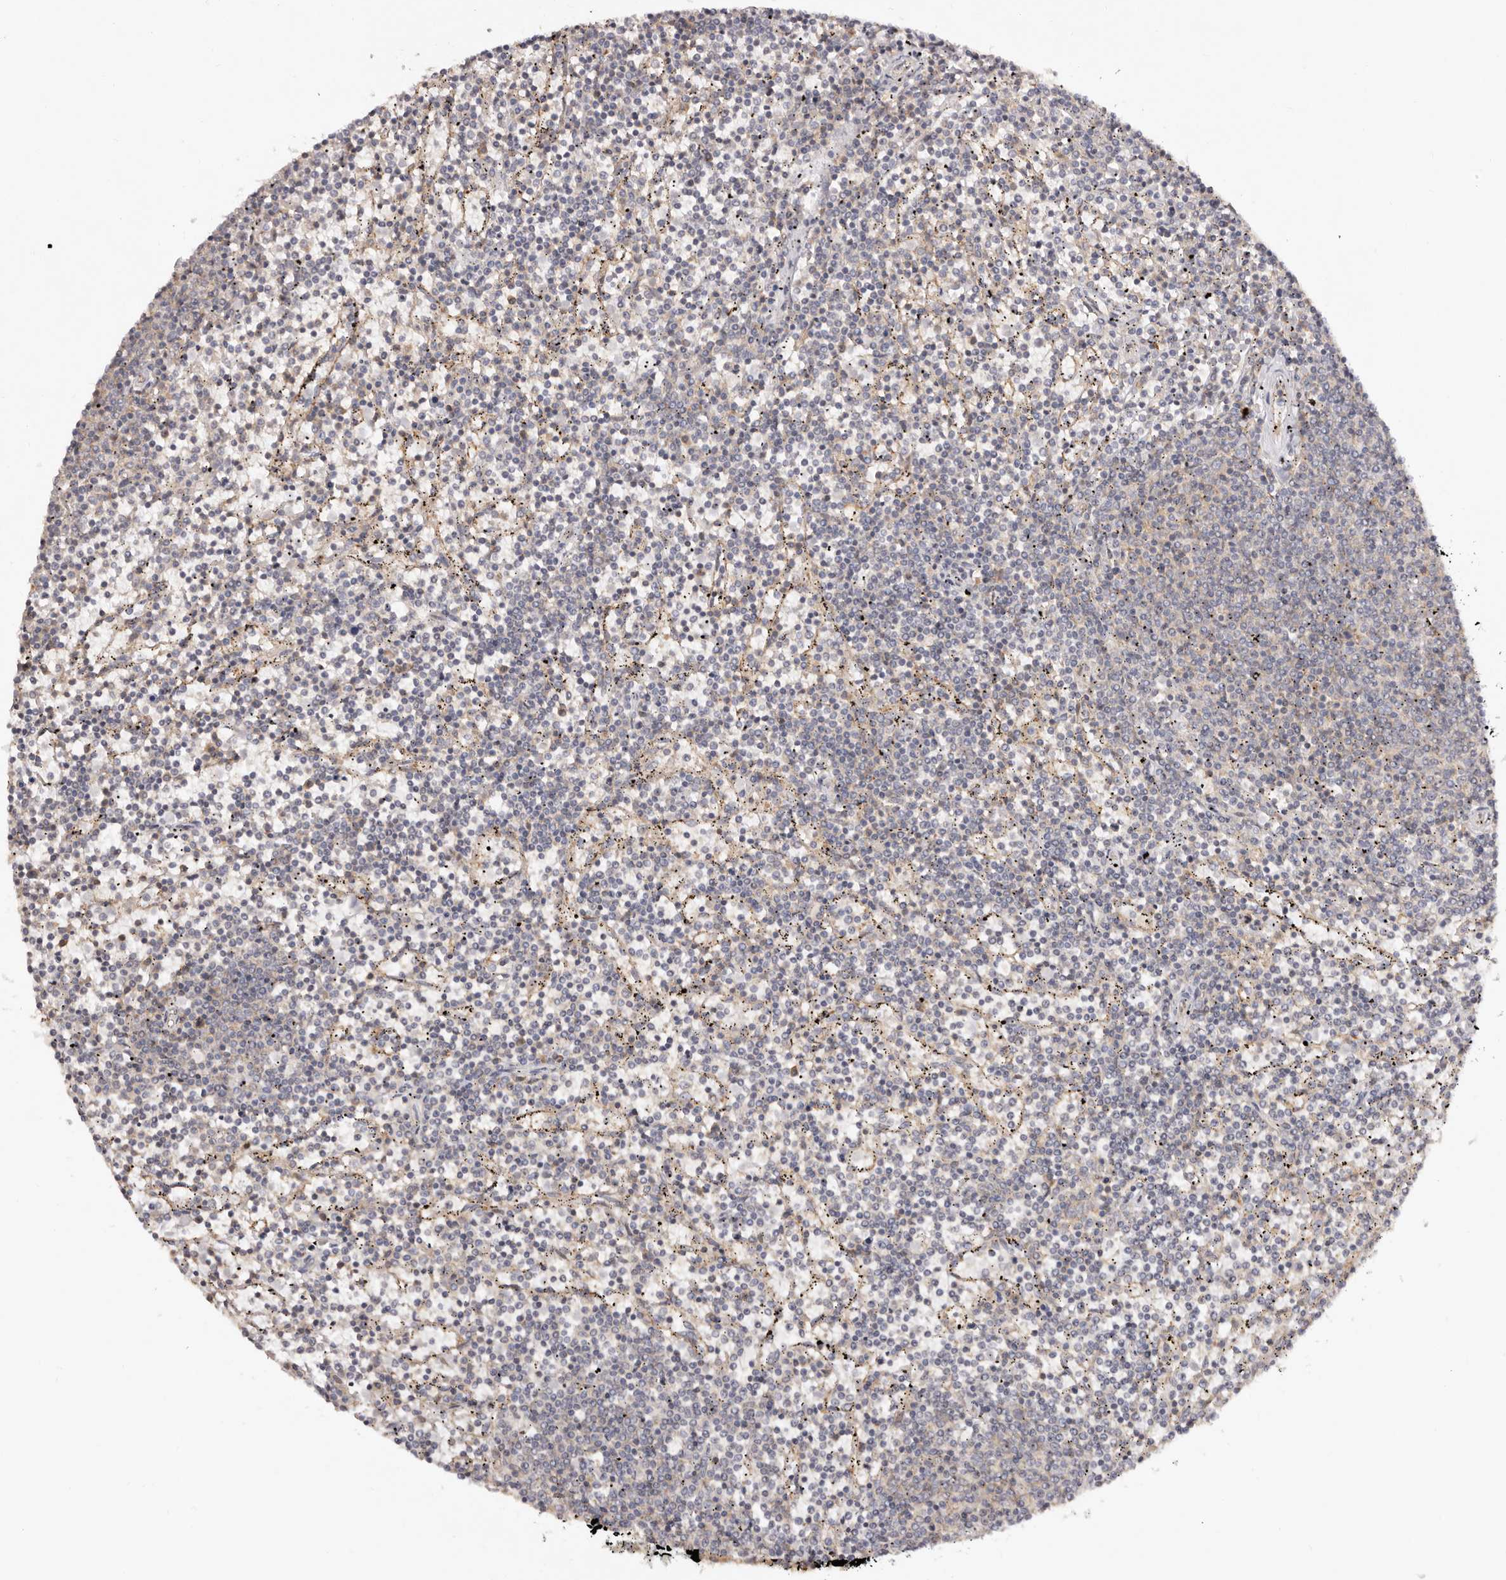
{"staining": {"intensity": "negative", "quantity": "none", "location": "none"}, "tissue": "lymphoma", "cell_type": "Tumor cells", "image_type": "cancer", "snomed": [{"axis": "morphology", "description": "Malignant lymphoma, non-Hodgkin's type, Low grade"}, {"axis": "topography", "description": "Spleen"}], "caption": "There is no significant staining in tumor cells of lymphoma.", "gene": "RPS6", "patient": {"sex": "female", "age": 50}}